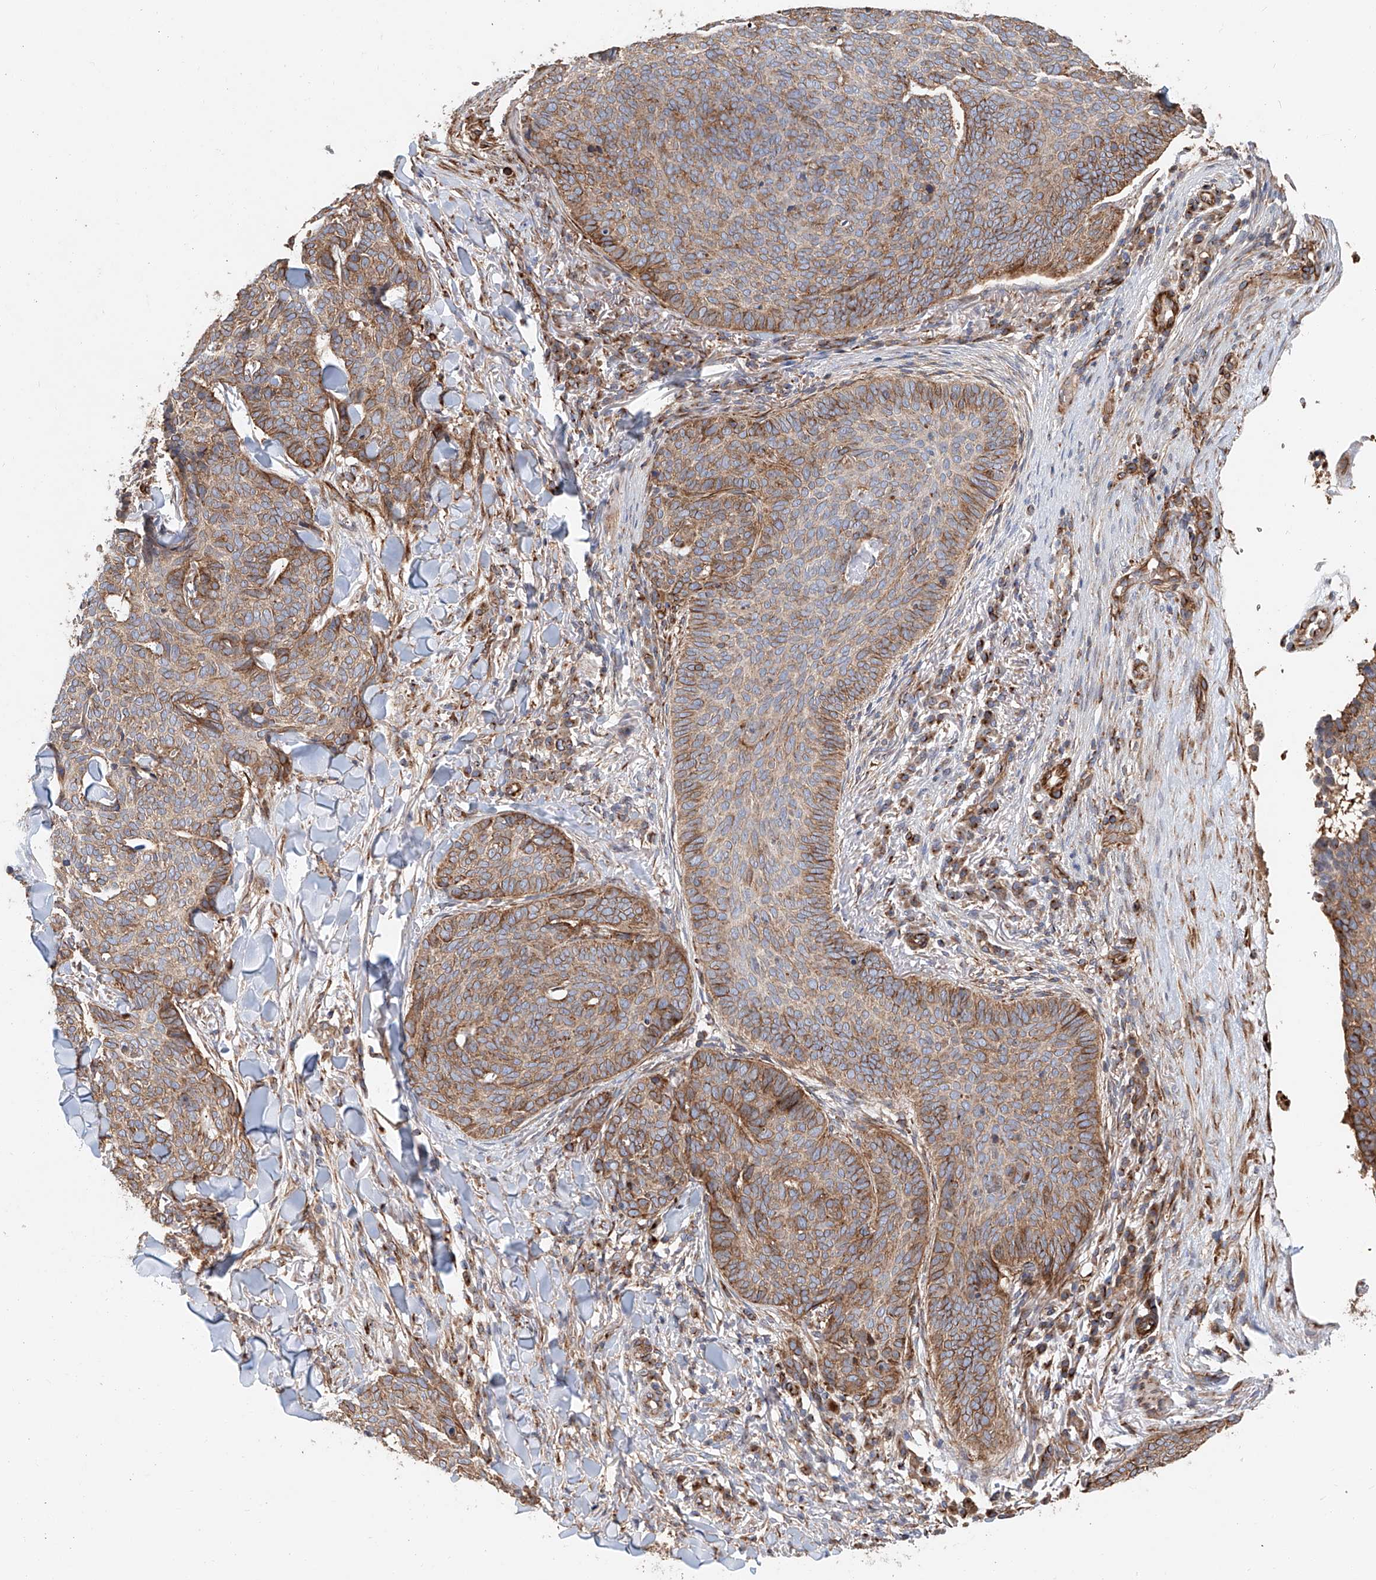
{"staining": {"intensity": "moderate", "quantity": "25%-75%", "location": "cytoplasmic/membranous"}, "tissue": "skin cancer", "cell_type": "Tumor cells", "image_type": "cancer", "snomed": [{"axis": "morphology", "description": "Normal tissue, NOS"}, {"axis": "morphology", "description": "Basal cell carcinoma"}, {"axis": "topography", "description": "Skin"}], "caption": "Immunohistochemistry (DAB (3,3'-diaminobenzidine)) staining of basal cell carcinoma (skin) shows moderate cytoplasmic/membranous protein expression in approximately 25%-75% of tumor cells.", "gene": "HGSNAT", "patient": {"sex": "male", "age": 50}}